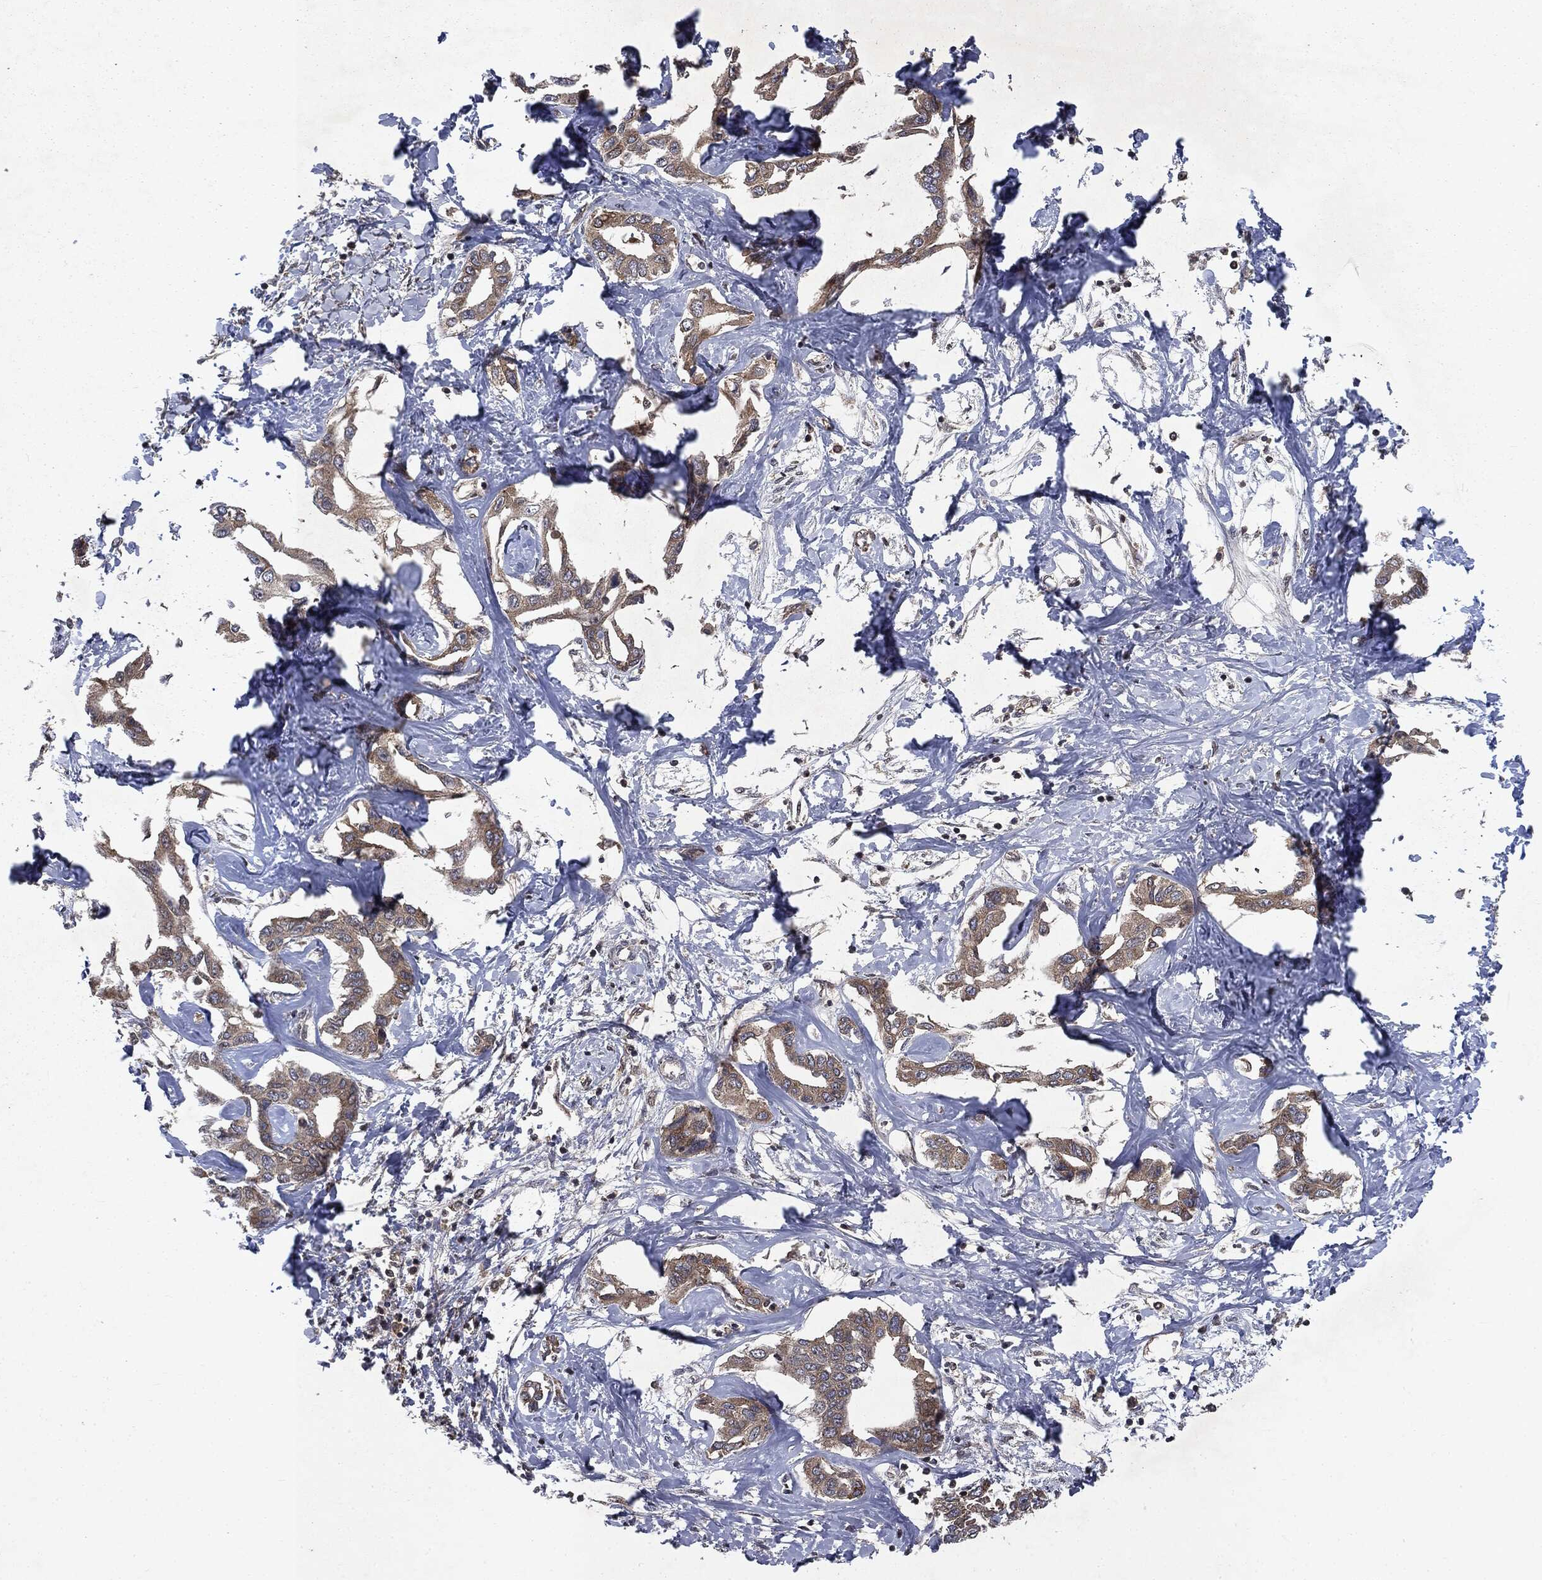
{"staining": {"intensity": "weak", "quantity": ">75%", "location": "cytoplasmic/membranous"}, "tissue": "liver cancer", "cell_type": "Tumor cells", "image_type": "cancer", "snomed": [{"axis": "morphology", "description": "Cholangiocarcinoma"}, {"axis": "topography", "description": "Liver"}], "caption": "IHC micrograph of neoplastic tissue: human liver cancer (cholangiocarcinoma) stained using immunohistochemistry (IHC) shows low levels of weak protein expression localized specifically in the cytoplasmic/membranous of tumor cells, appearing as a cytoplasmic/membranous brown color.", "gene": "PLPPR2", "patient": {"sex": "male", "age": 59}}